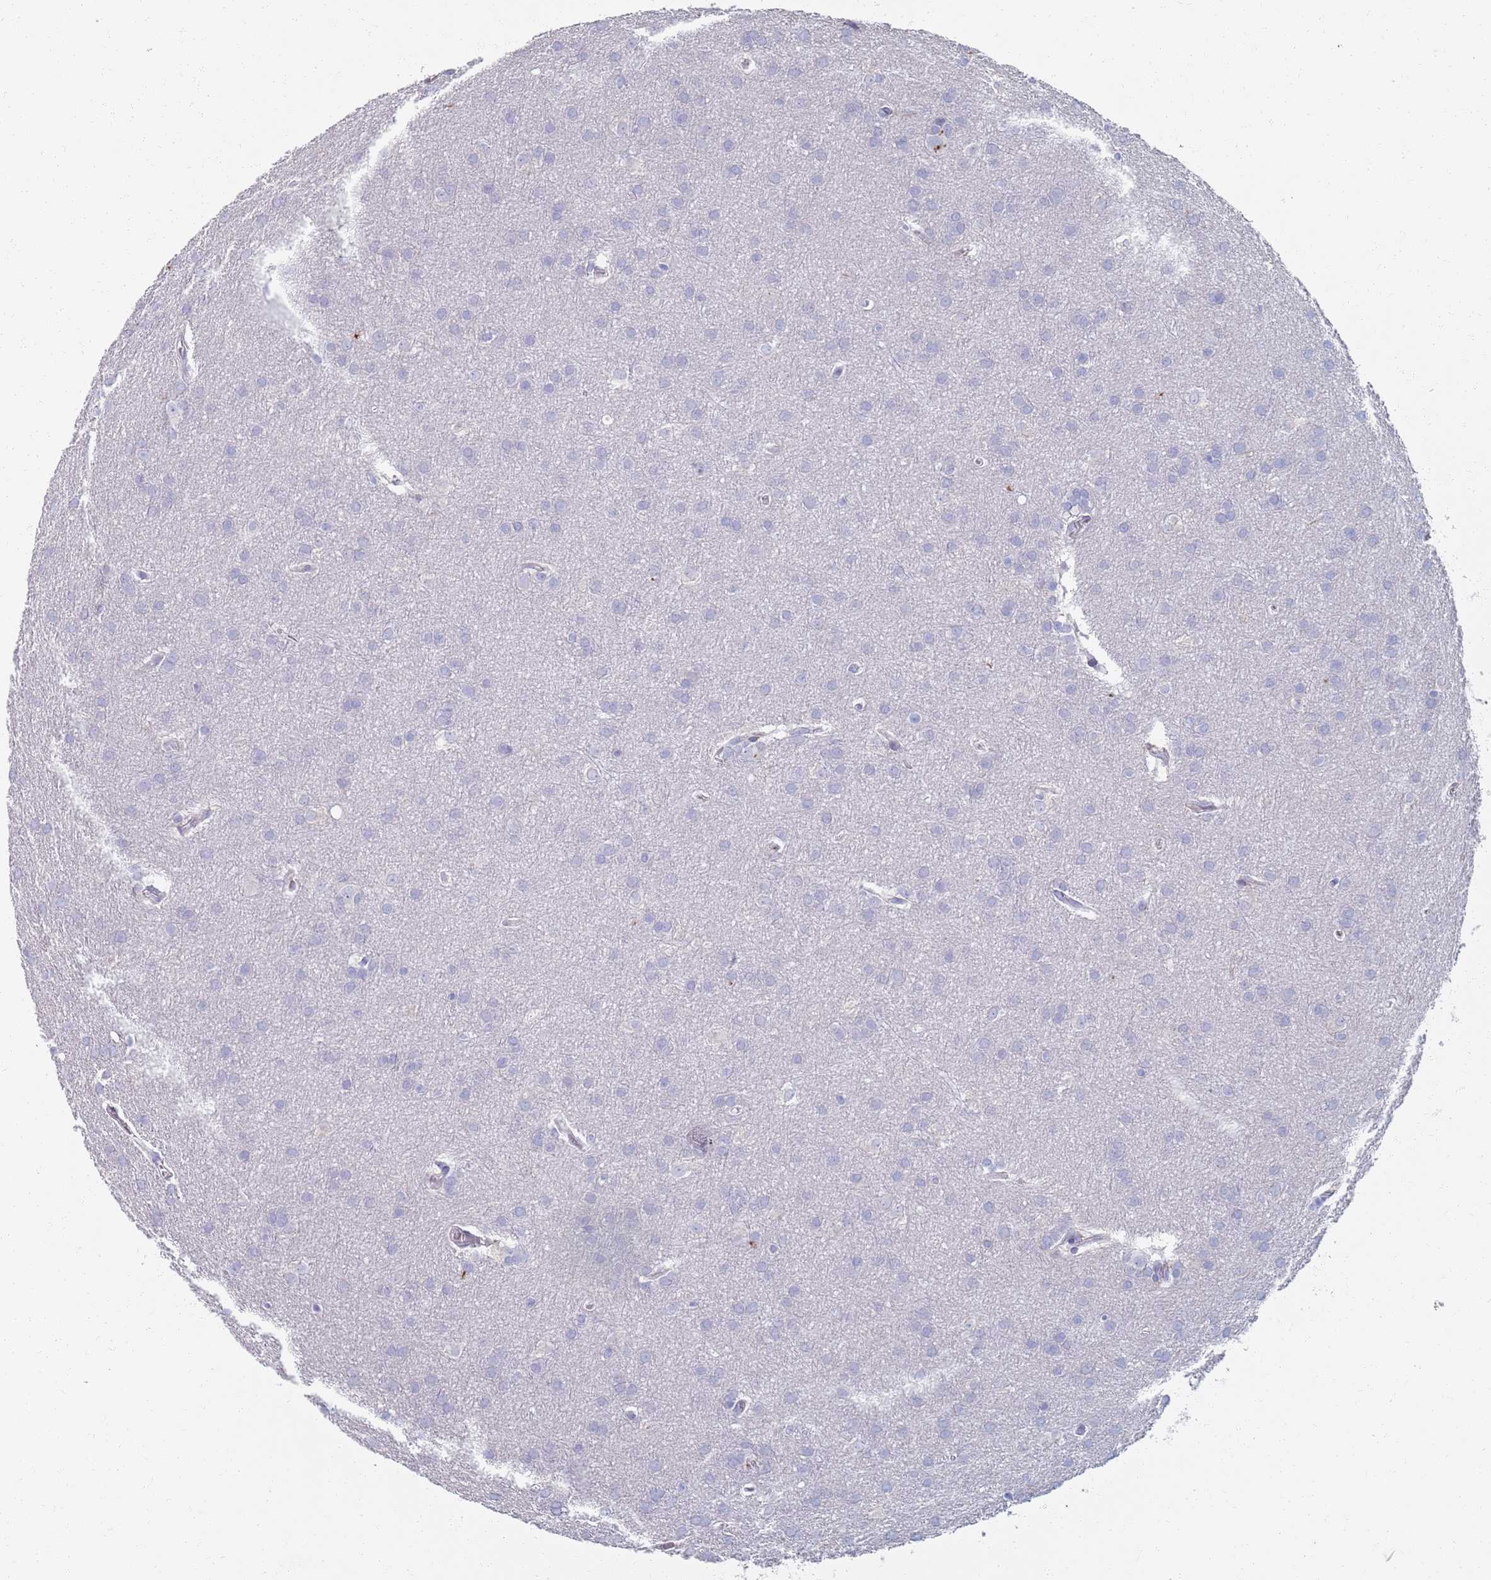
{"staining": {"intensity": "negative", "quantity": "none", "location": "none"}, "tissue": "glioma", "cell_type": "Tumor cells", "image_type": "cancer", "snomed": [{"axis": "morphology", "description": "Glioma, malignant, Low grade"}, {"axis": "topography", "description": "Brain"}], "caption": "Glioma stained for a protein using immunohistochemistry (IHC) displays no staining tumor cells.", "gene": "PLOD1", "patient": {"sex": "female", "age": 32}}